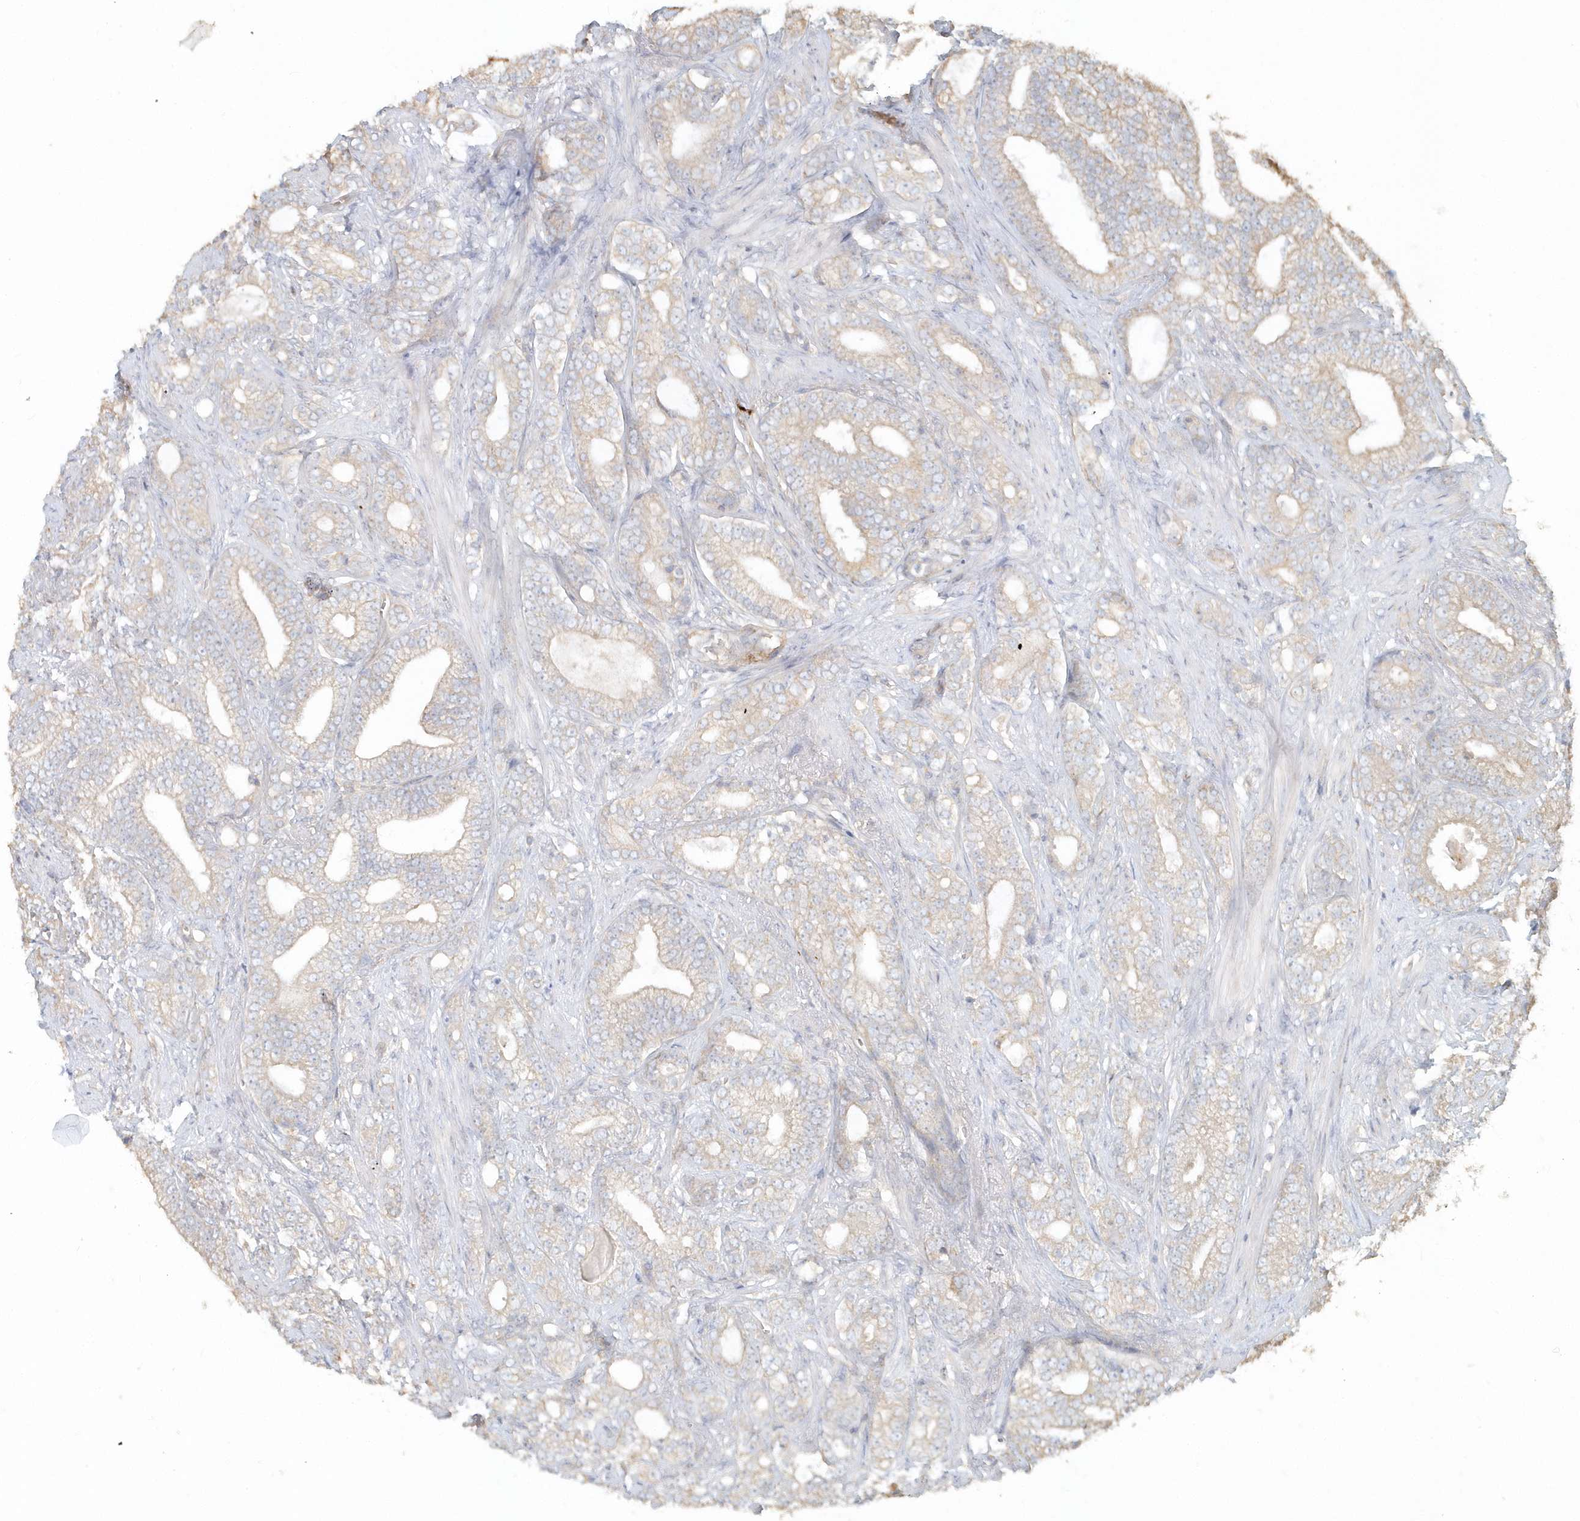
{"staining": {"intensity": "negative", "quantity": "none", "location": "none"}, "tissue": "prostate cancer", "cell_type": "Tumor cells", "image_type": "cancer", "snomed": [{"axis": "morphology", "description": "Adenocarcinoma, High grade"}, {"axis": "topography", "description": "Prostate and seminal vesicle, NOS"}], "caption": "This photomicrograph is of prostate cancer stained with immunohistochemistry to label a protein in brown with the nuclei are counter-stained blue. There is no staining in tumor cells.", "gene": "MMRN1", "patient": {"sex": "male", "age": 67}}